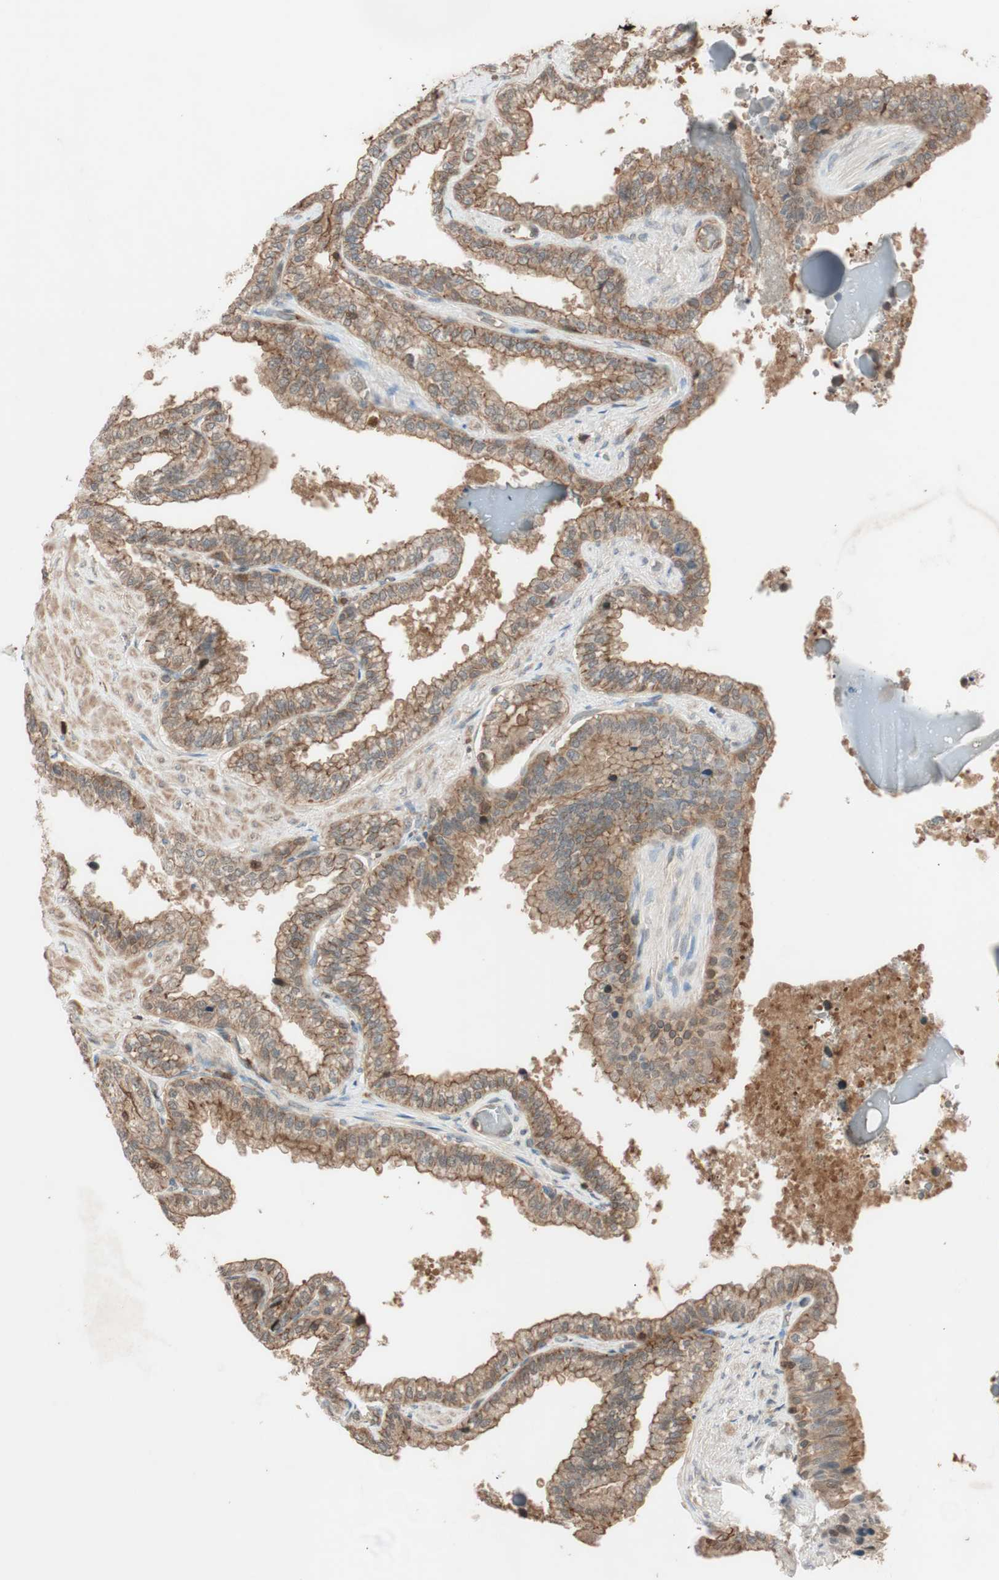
{"staining": {"intensity": "moderate", "quantity": ">75%", "location": "cytoplasmic/membranous"}, "tissue": "seminal vesicle", "cell_type": "Glandular cells", "image_type": "normal", "snomed": [{"axis": "morphology", "description": "Normal tissue, NOS"}, {"axis": "topography", "description": "Seminal veicle"}], "caption": "Protein analysis of normal seminal vesicle displays moderate cytoplasmic/membranous staining in approximately >75% of glandular cells. Nuclei are stained in blue.", "gene": "EPHA8", "patient": {"sex": "male", "age": 46}}